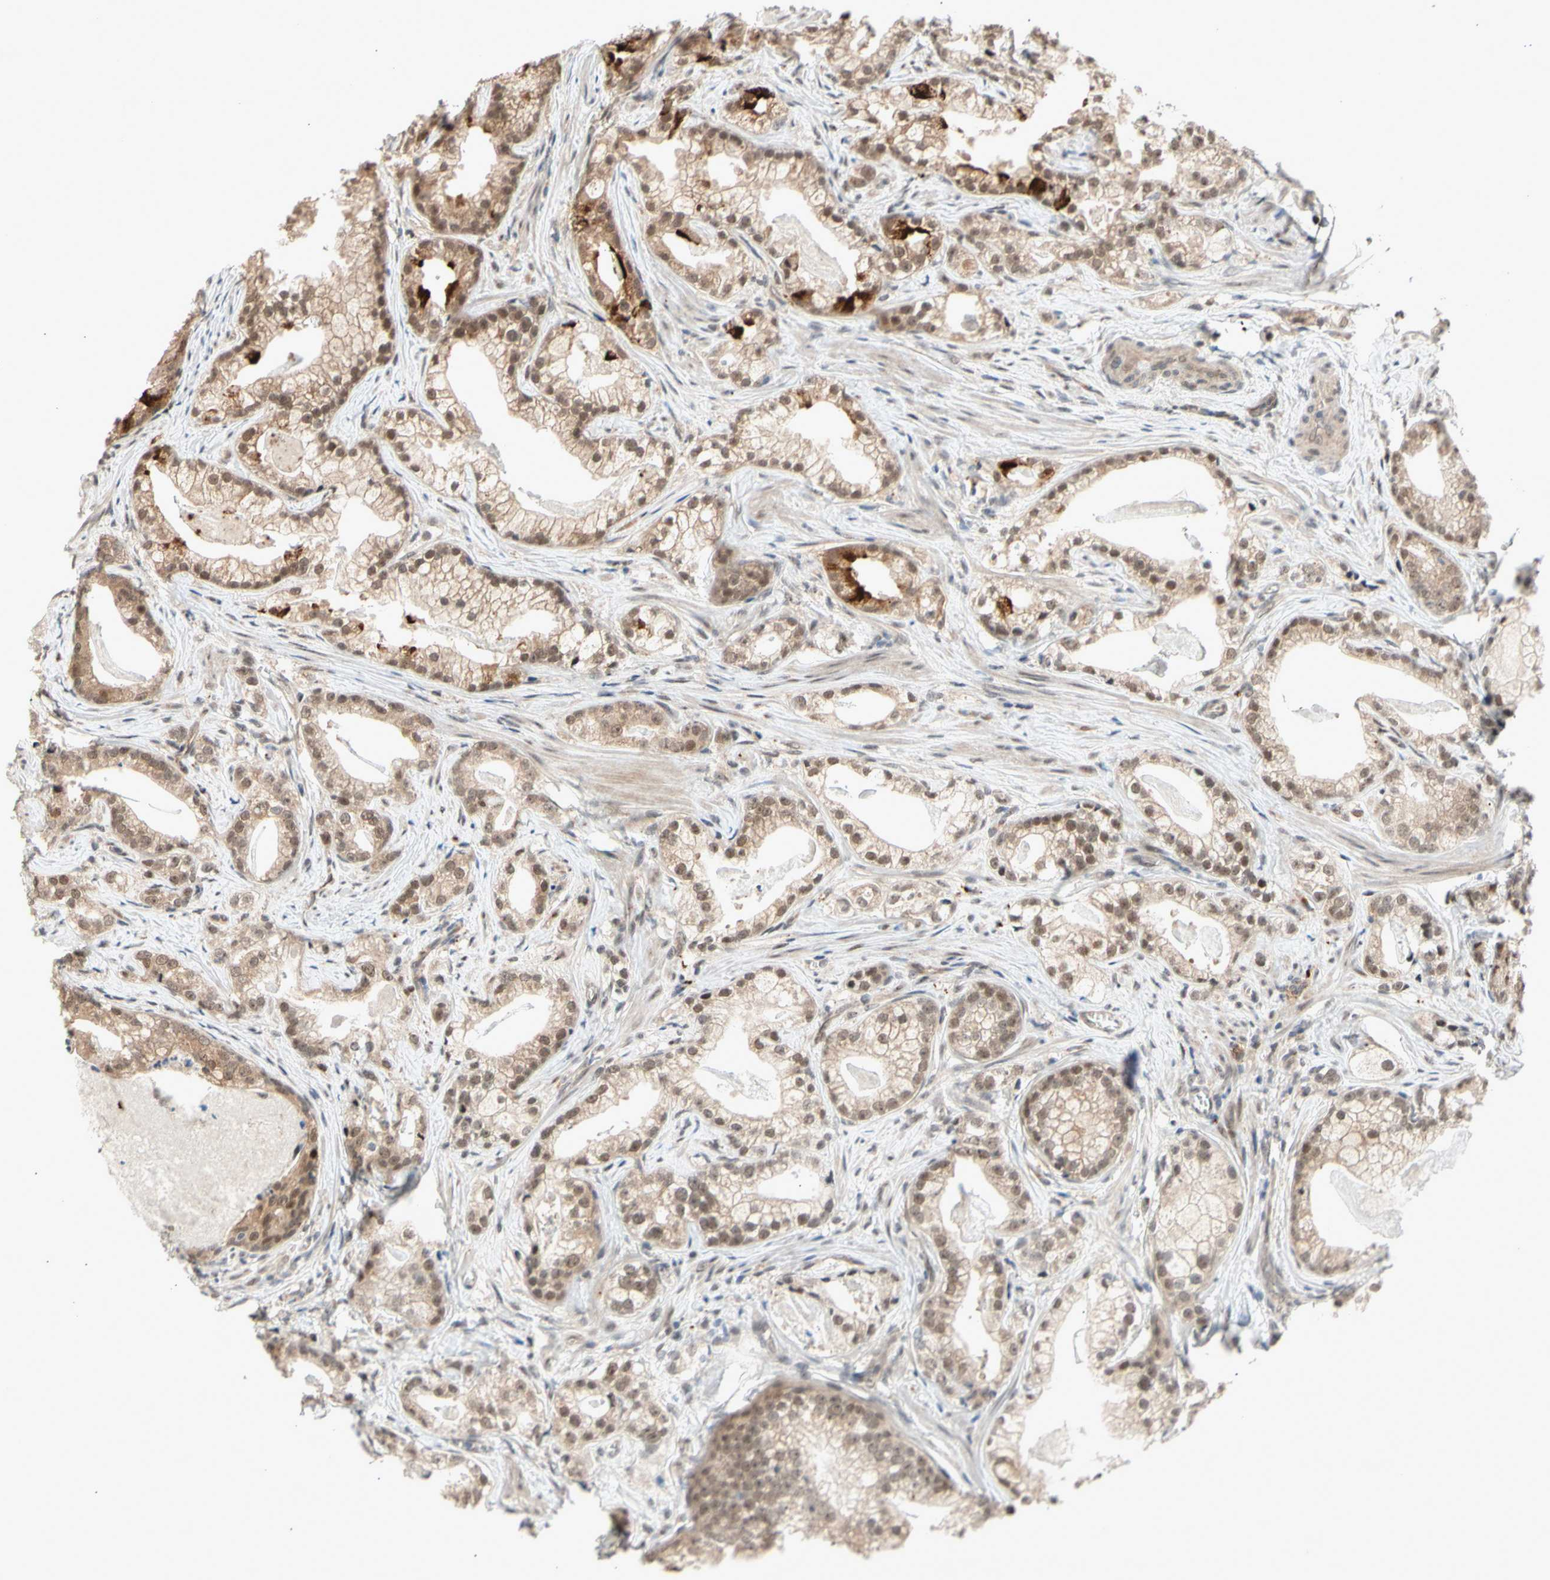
{"staining": {"intensity": "moderate", "quantity": ">75%", "location": "cytoplasmic/membranous,nuclear"}, "tissue": "prostate cancer", "cell_type": "Tumor cells", "image_type": "cancer", "snomed": [{"axis": "morphology", "description": "Adenocarcinoma, Low grade"}, {"axis": "topography", "description": "Prostate"}], "caption": "The immunohistochemical stain labels moderate cytoplasmic/membranous and nuclear expression in tumor cells of prostate adenocarcinoma (low-grade) tissue.", "gene": "NGEF", "patient": {"sex": "male", "age": 59}}